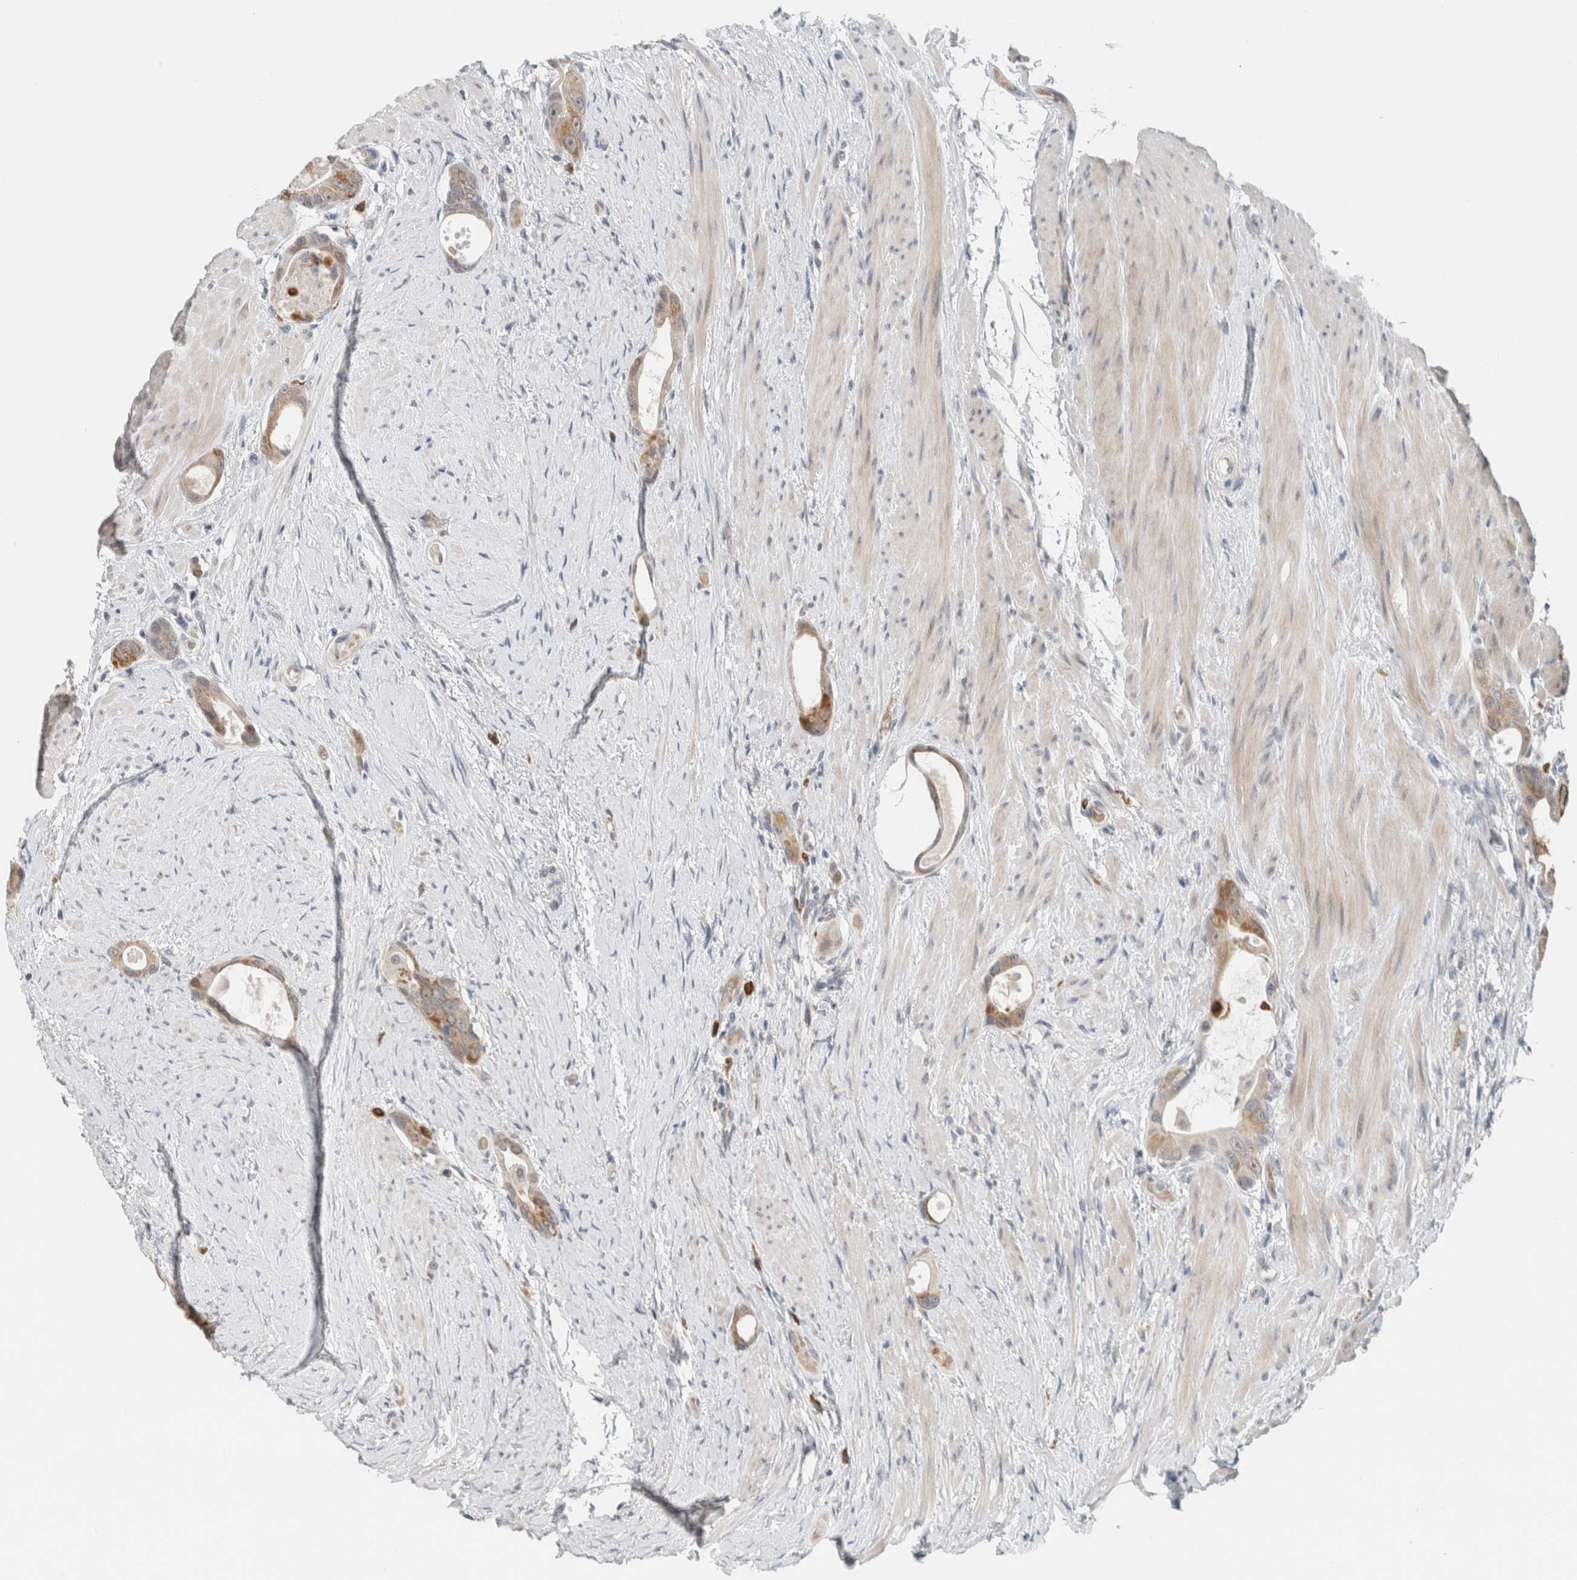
{"staining": {"intensity": "moderate", "quantity": "25%-75%", "location": "cytoplasmic/membranous"}, "tissue": "colorectal cancer", "cell_type": "Tumor cells", "image_type": "cancer", "snomed": [{"axis": "morphology", "description": "Adenocarcinoma, NOS"}, {"axis": "topography", "description": "Rectum"}], "caption": "Immunohistochemical staining of colorectal cancer reveals medium levels of moderate cytoplasmic/membranous protein positivity in approximately 25%-75% of tumor cells. The staining was performed using DAB, with brown indicating positive protein expression. Nuclei are stained blue with hematoxylin.", "gene": "CRAT", "patient": {"sex": "male", "age": 51}}